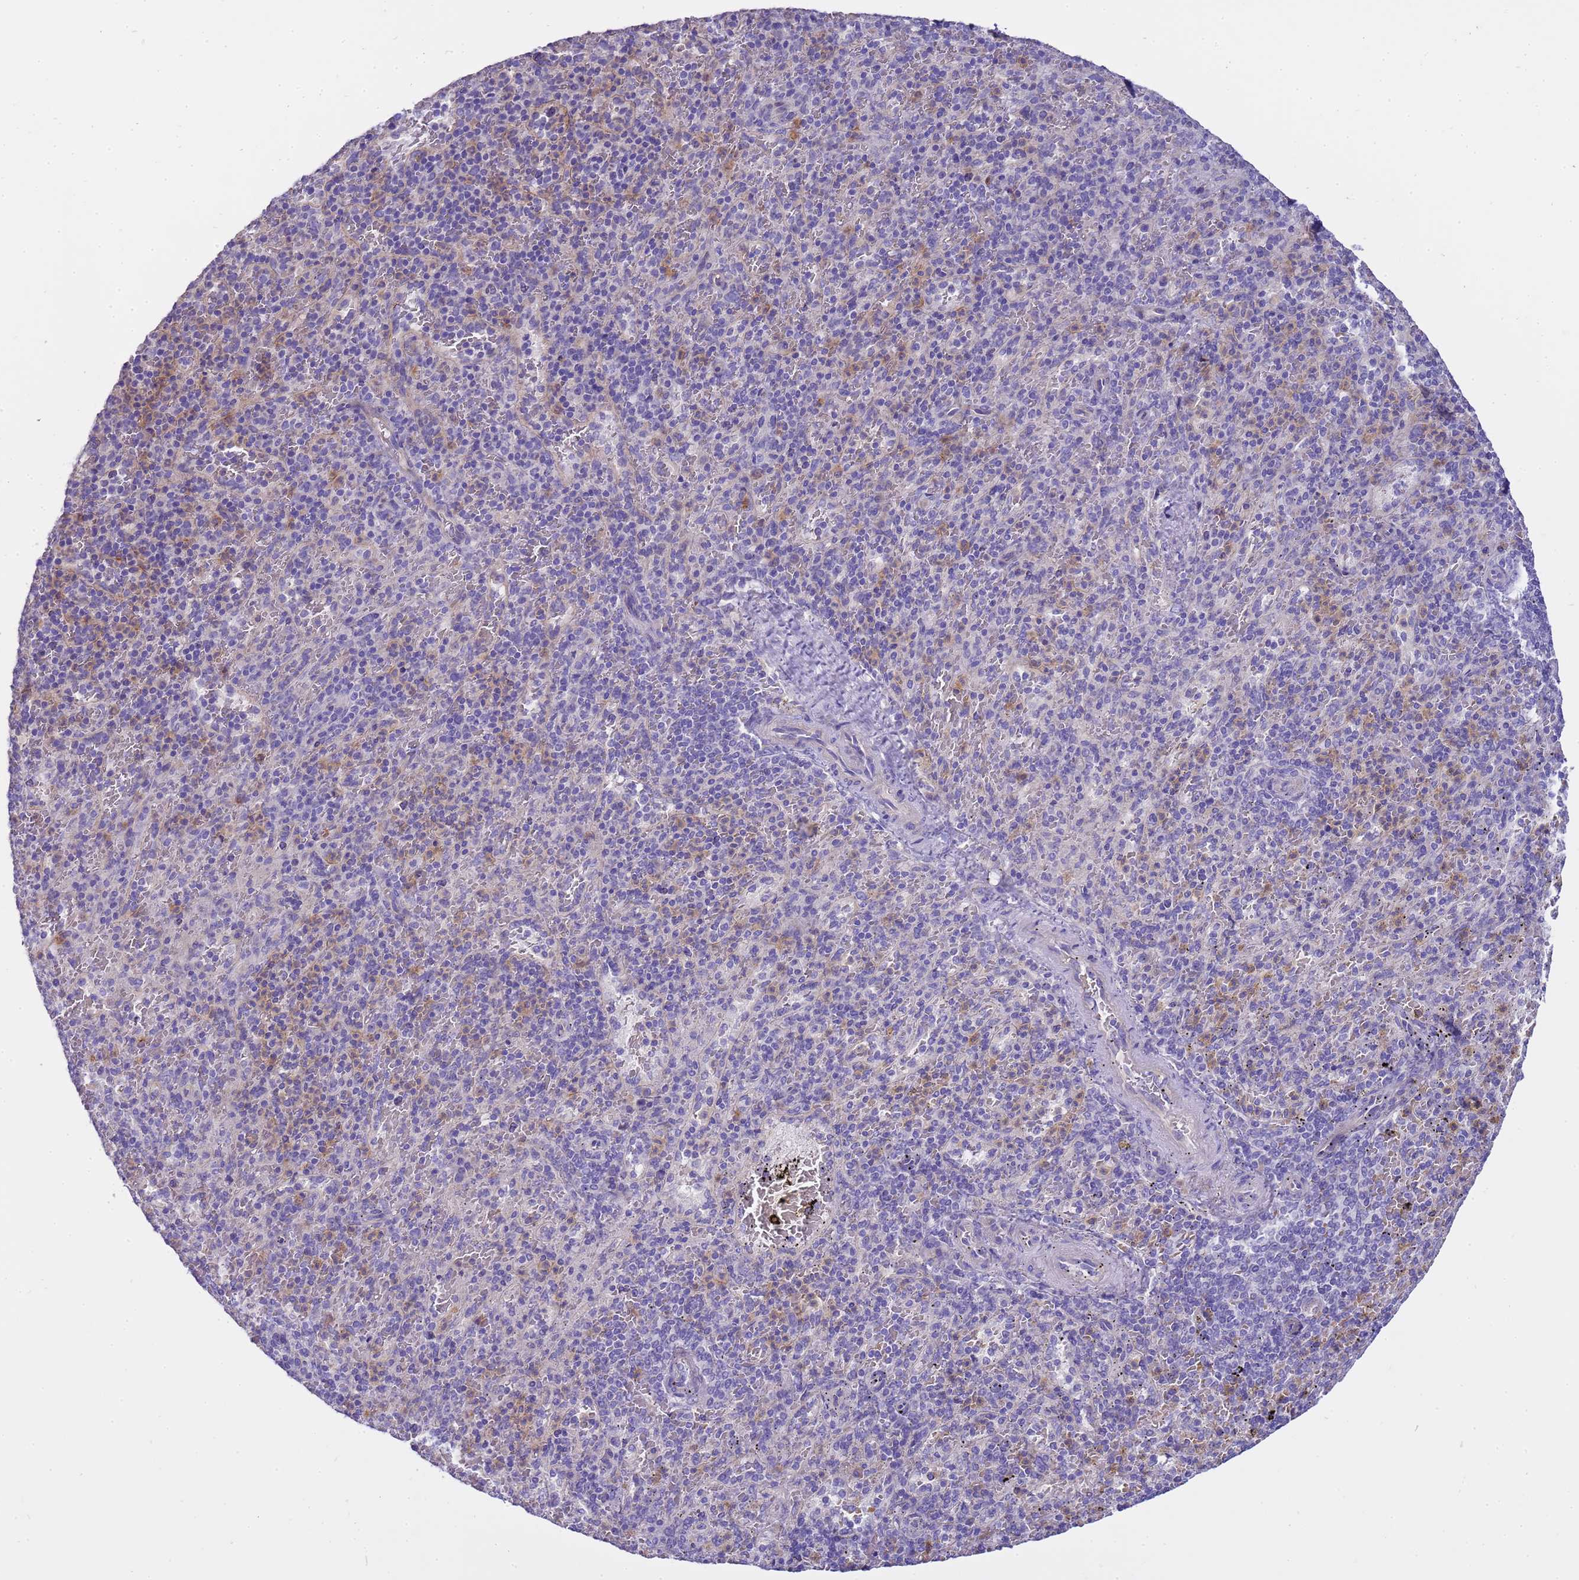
{"staining": {"intensity": "weak", "quantity": "<25%", "location": "cytoplasmic/membranous"}, "tissue": "spleen", "cell_type": "Cells in red pulp", "image_type": "normal", "snomed": [{"axis": "morphology", "description": "Normal tissue, NOS"}, {"axis": "topography", "description": "Spleen"}], "caption": "The histopathology image shows no significant expression in cells in red pulp of spleen.", "gene": "RIPPLY2", "patient": {"sex": "male", "age": 82}}